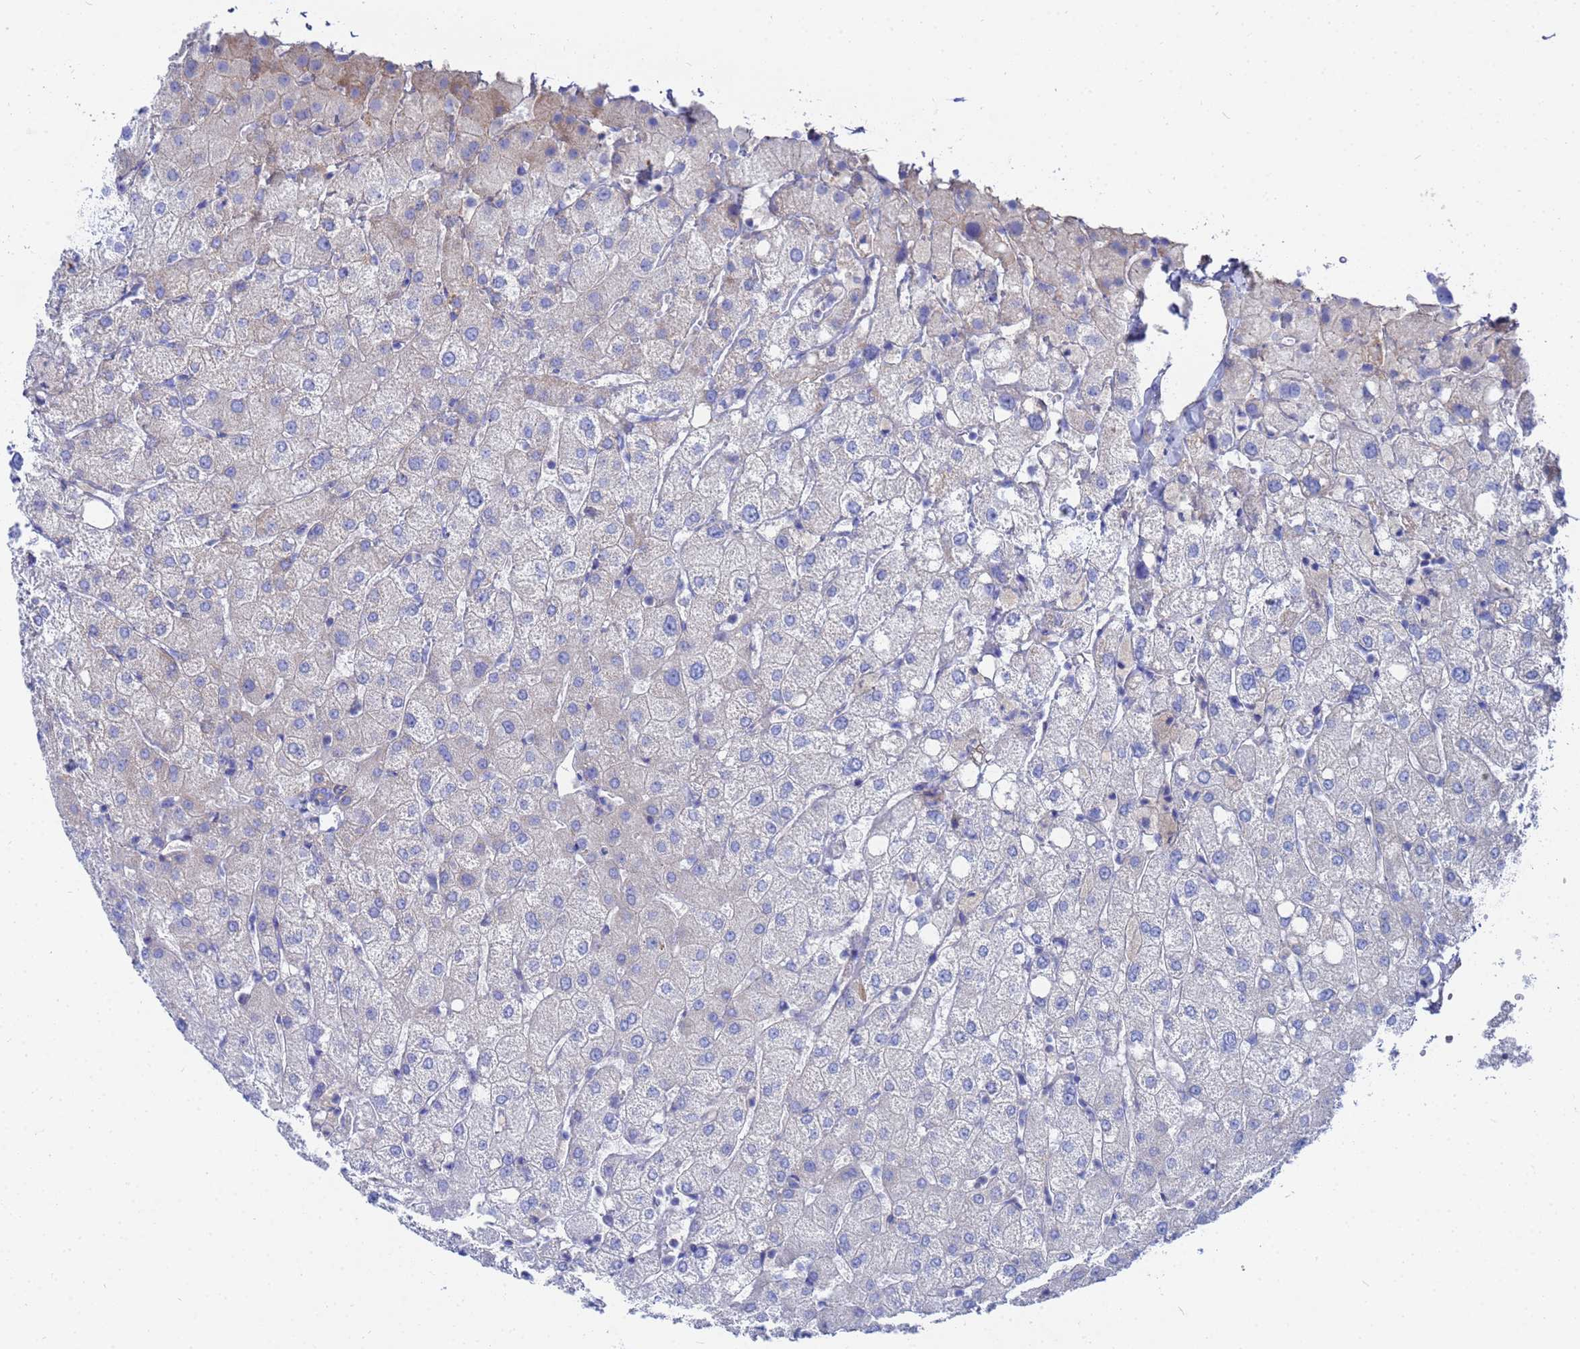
{"staining": {"intensity": "negative", "quantity": "none", "location": "none"}, "tissue": "liver", "cell_type": "Cholangiocytes", "image_type": "normal", "snomed": [{"axis": "morphology", "description": "Normal tissue, NOS"}, {"axis": "topography", "description": "Liver"}], "caption": "The histopathology image reveals no significant staining in cholangiocytes of liver. (Brightfield microscopy of DAB (3,3'-diaminobenzidine) immunohistochemistry (IHC) at high magnification).", "gene": "RAB39A", "patient": {"sex": "female", "age": 54}}